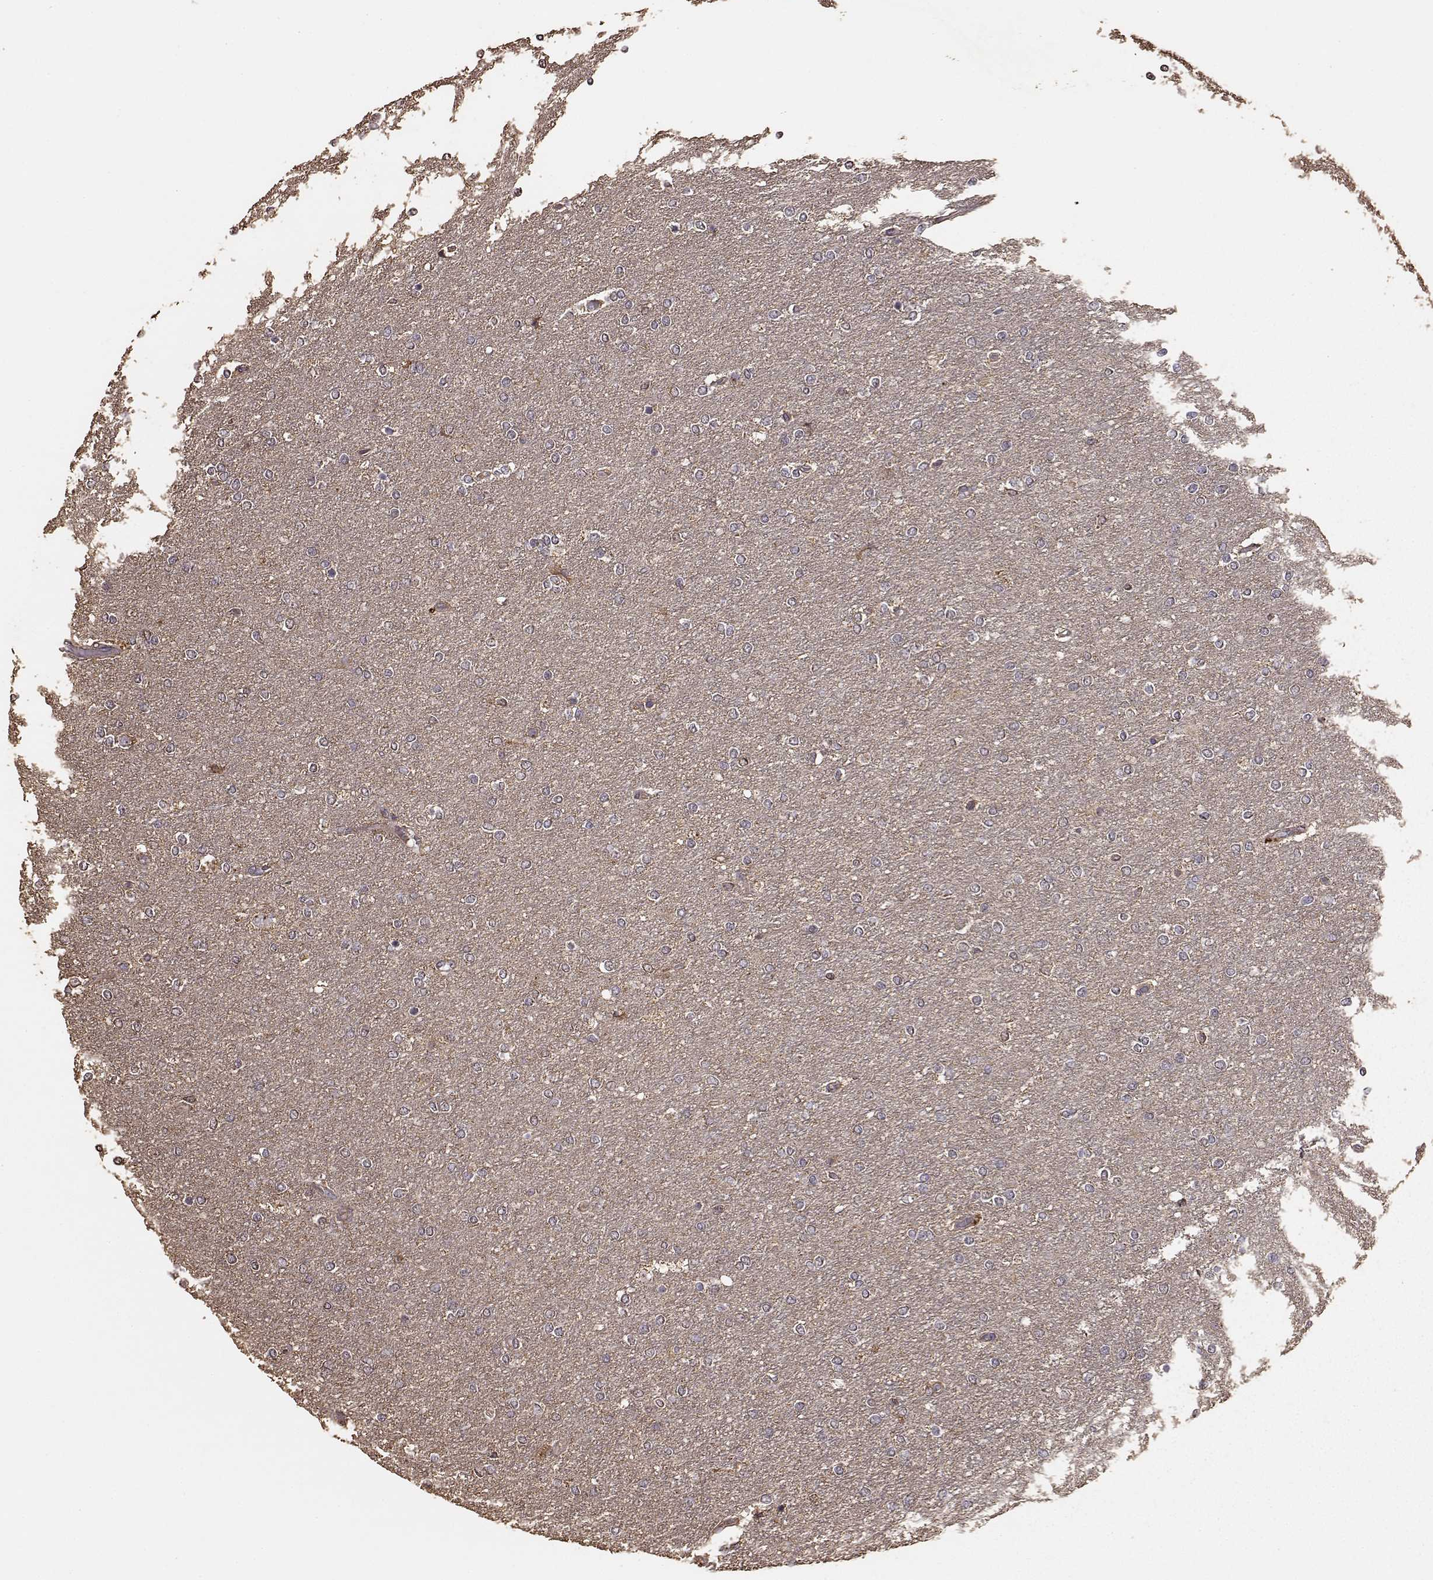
{"staining": {"intensity": "negative", "quantity": "none", "location": "none"}, "tissue": "glioma", "cell_type": "Tumor cells", "image_type": "cancer", "snomed": [{"axis": "morphology", "description": "Glioma, malignant, High grade"}, {"axis": "topography", "description": "Brain"}], "caption": "Immunohistochemistry image of neoplastic tissue: glioma stained with DAB (3,3'-diaminobenzidine) exhibits no significant protein positivity in tumor cells. The staining was performed using DAB (3,3'-diaminobenzidine) to visualize the protein expression in brown, while the nuclei were stained in blue with hematoxylin (Magnification: 20x).", "gene": "PTGES2", "patient": {"sex": "female", "age": 61}}